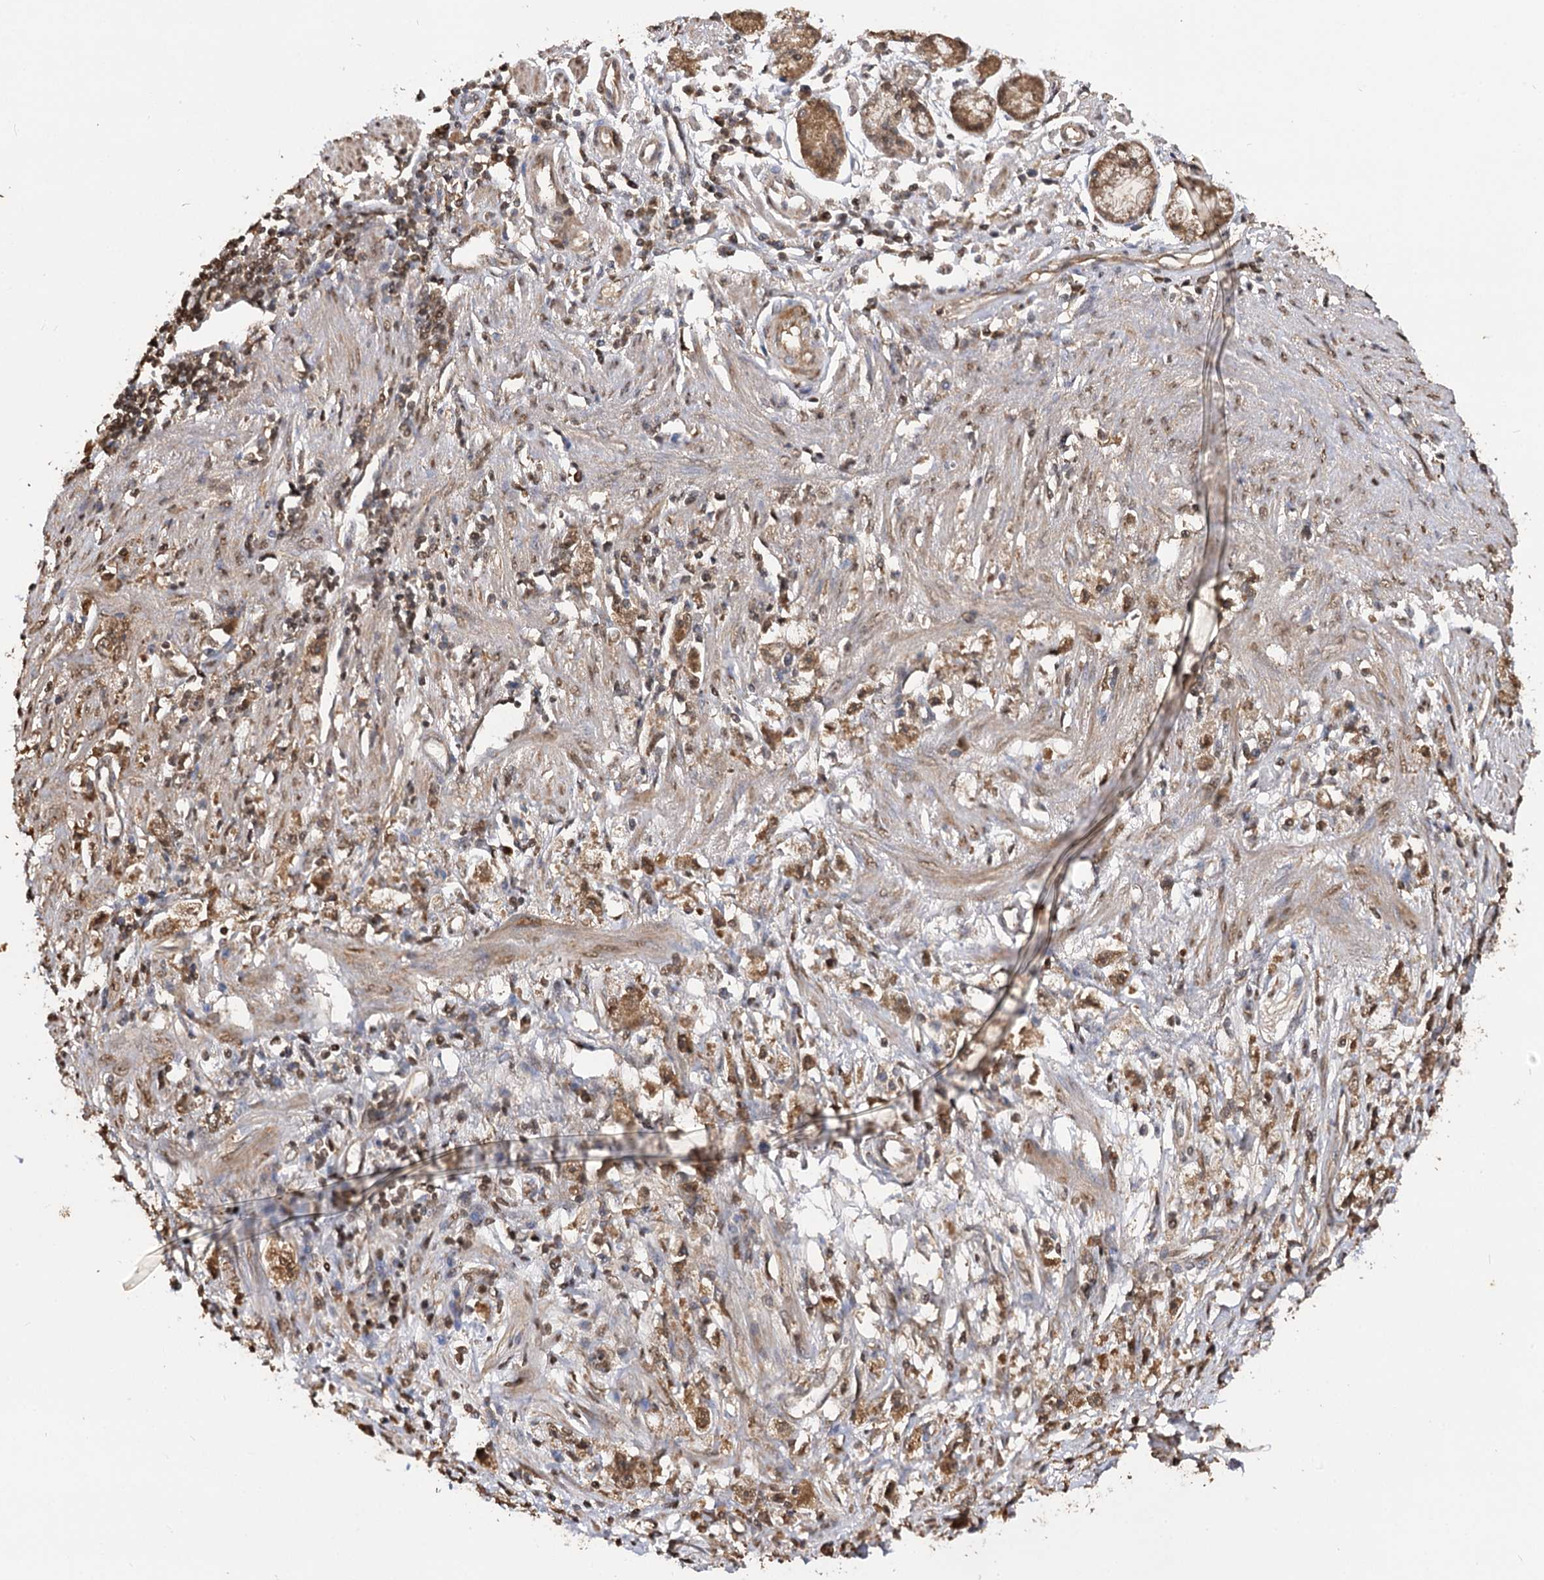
{"staining": {"intensity": "moderate", "quantity": ">75%", "location": "cytoplasmic/membranous"}, "tissue": "stomach cancer", "cell_type": "Tumor cells", "image_type": "cancer", "snomed": [{"axis": "morphology", "description": "Adenocarcinoma, NOS"}, {"axis": "topography", "description": "Stomach"}], "caption": "Adenocarcinoma (stomach) stained with immunohistochemistry reveals moderate cytoplasmic/membranous positivity in approximately >75% of tumor cells.", "gene": "ARL13A", "patient": {"sex": "female", "age": 59}}